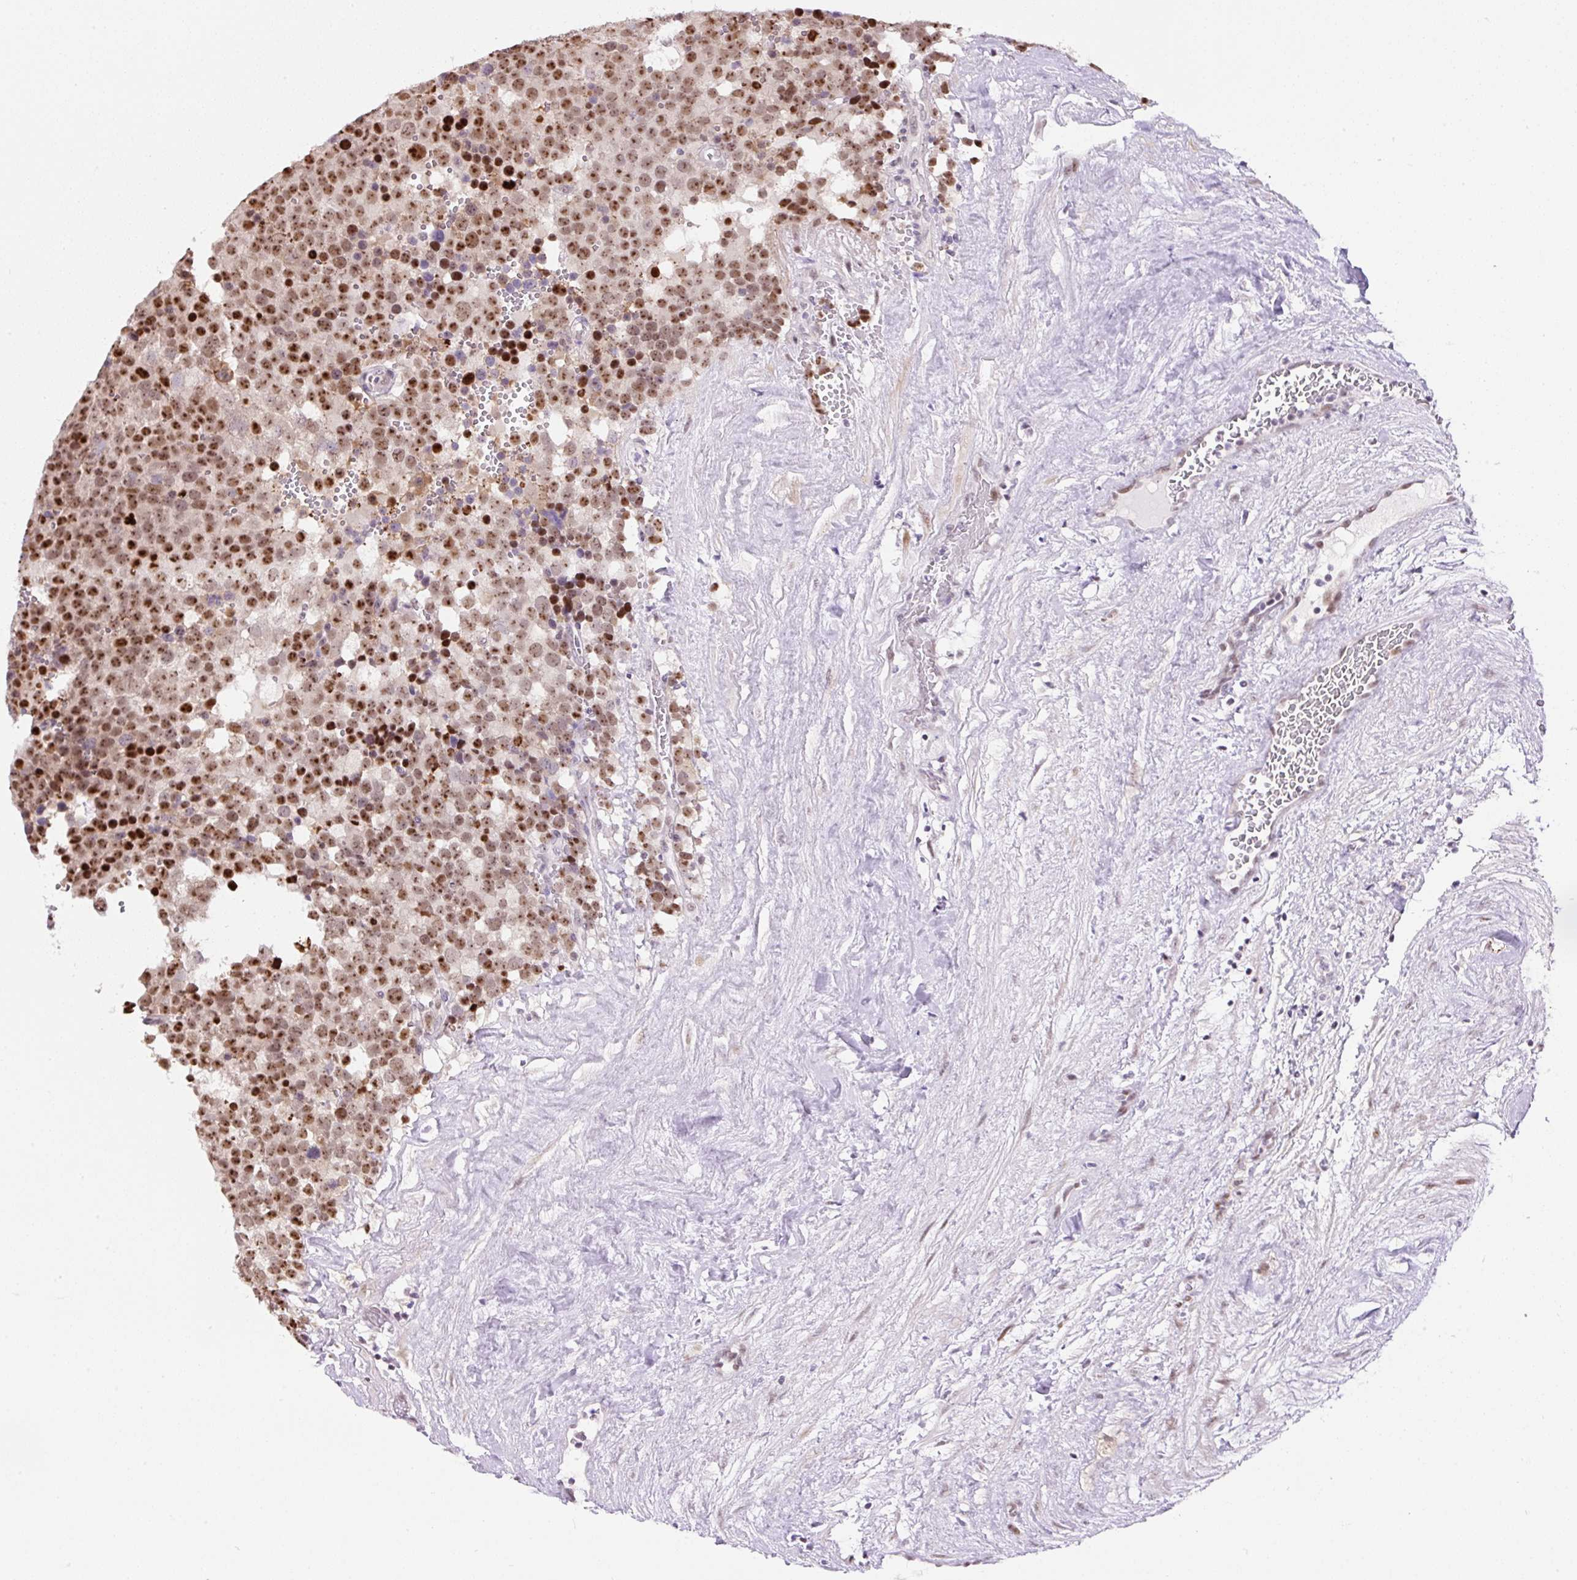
{"staining": {"intensity": "strong", "quantity": ">75%", "location": "nuclear"}, "tissue": "testis cancer", "cell_type": "Tumor cells", "image_type": "cancer", "snomed": [{"axis": "morphology", "description": "Seminoma, NOS"}, {"axis": "topography", "description": "Testis"}], "caption": "This image exhibits immunohistochemistry (IHC) staining of testis cancer (seminoma), with high strong nuclear staining in about >75% of tumor cells.", "gene": "TAF1A", "patient": {"sex": "male", "age": 71}}